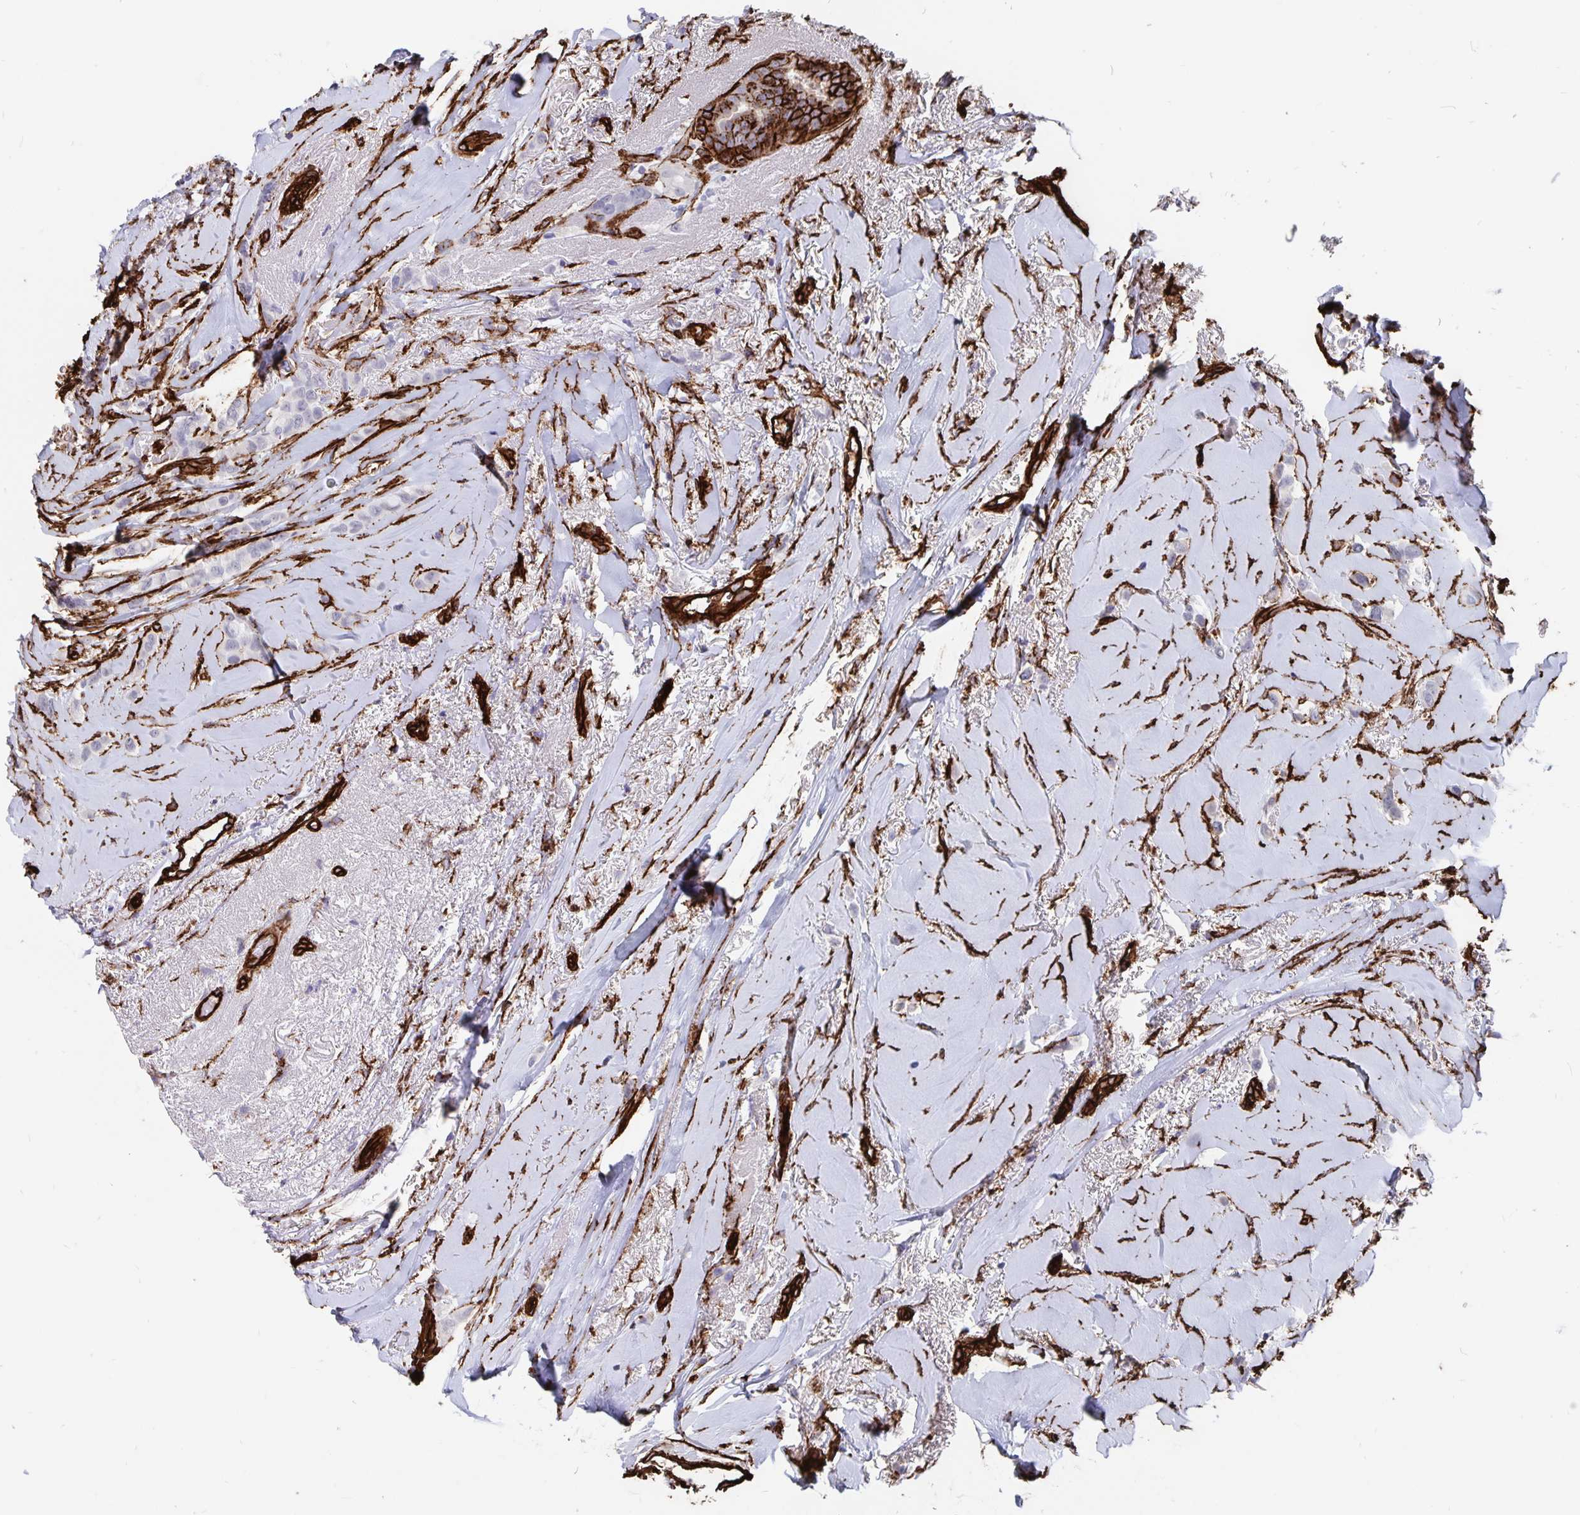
{"staining": {"intensity": "negative", "quantity": "none", "location": "none"}, "tissue": "breast cancer", "cell_type": "Tumor cells", "image_type": "cancer", "snomed": [{"axis": "morphology", "description": "Lobular carcinoma"}, {"axis": "topography", "description": "Breast"}], "caption": "Immunohistochemical staining of breast cancer (lobular carcinoma) displays no significant expression in tumor cells.", "gene": "DCHS2", "patient": {"sex": "female", "age": 66}}